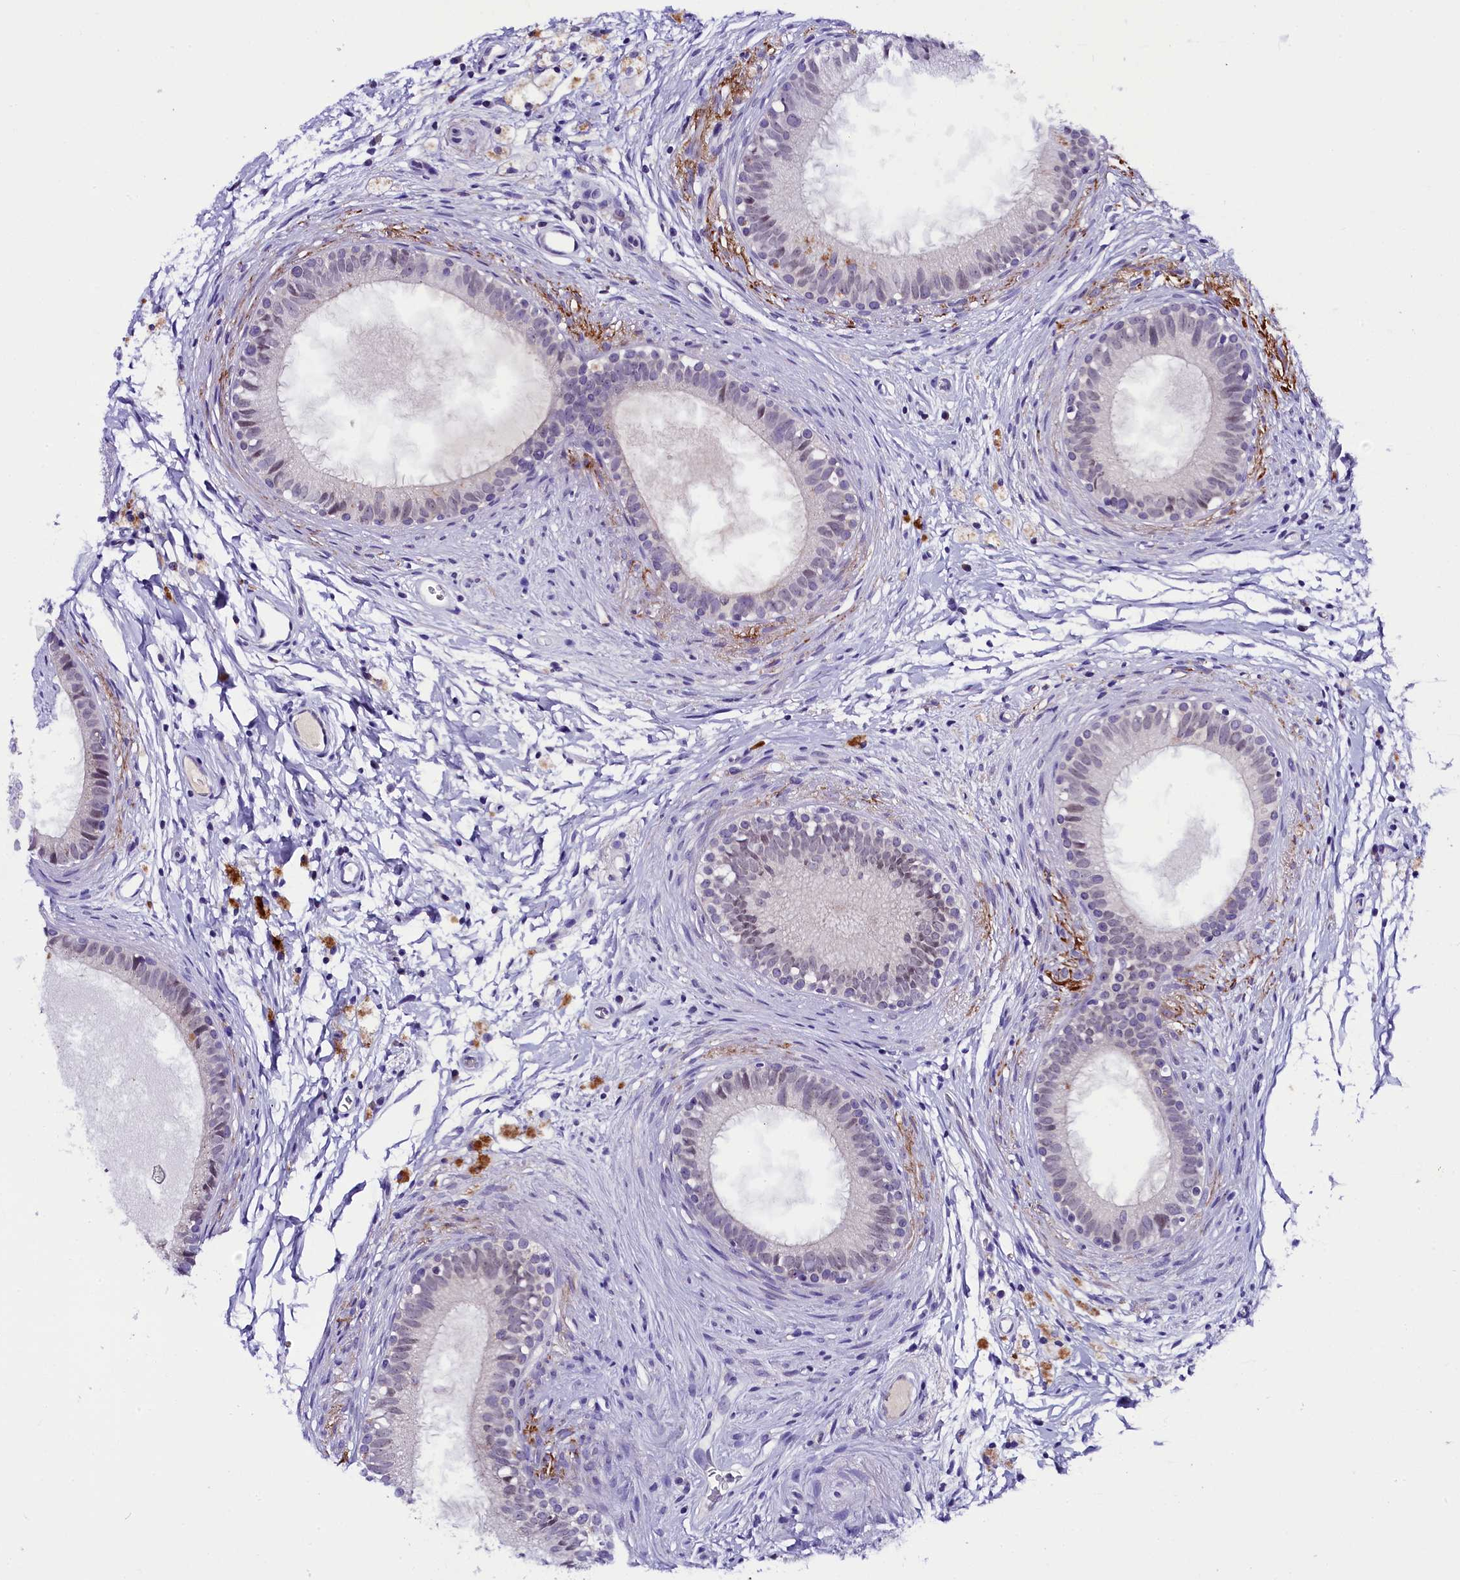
{"staining": {"intensity": "weak", "quantity": "<25%", "location": "nuclear"}, "tissue": "epididymis", "cell_type": "Glandular cells", "image_type": "normal", "snomed": [{"axis": "morphology", "description": "Normal tissue, NOS"}, {"axis": "topography", "description": "Epididymis"}], "caption": "High magnification brightfield microscopy of normal epididymis stained with DAB (brown) and counterstained with hematoxylin (blue): glandular cells show no significant positivity.", "gene": "IQCN", "patient": {"sex": "male", "age": 80}}